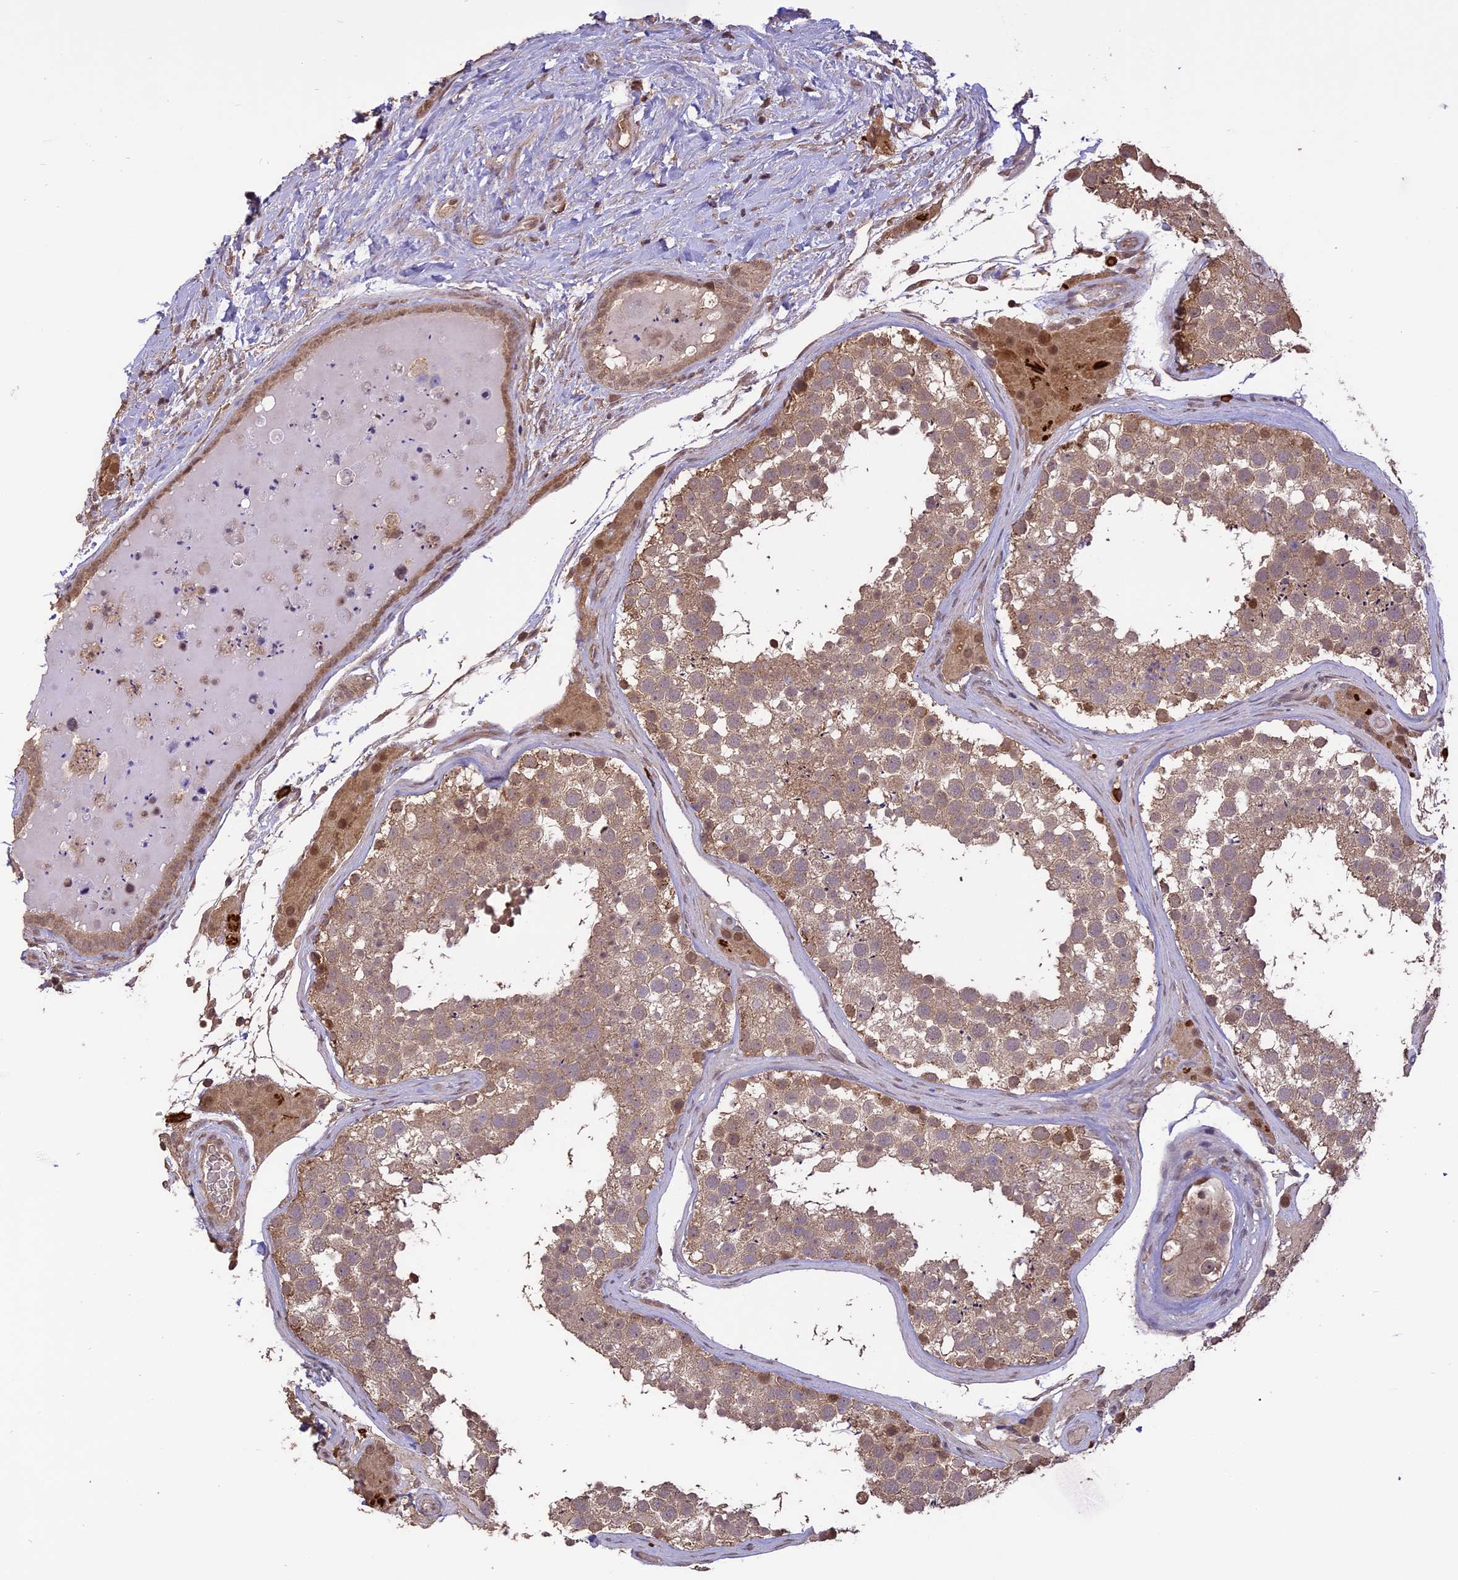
{"staining": {"intensity": "moderate", "quantity": "25%-75%", "location": "cytoplasmic/membranous,nuclear"}, "tissue": "testis", "cell_type": "Cells in seminiferous ducts", "image_type": "normal", "snomed": [{"axis": "morphology", "description": "Normal tissue, NOS"}, {"axis": "topography", "description": "Testis"}], "caption": "About 25%-75% of cells in seminiferous ducts in unremarkable human testis demonstrate moderate cytoplasmic/membranous,nuclear protein positivity as visualized by brown immunohistochemical staining.", "gene": "TIGD7", "patient": {"sex": "male", "age": 46}}